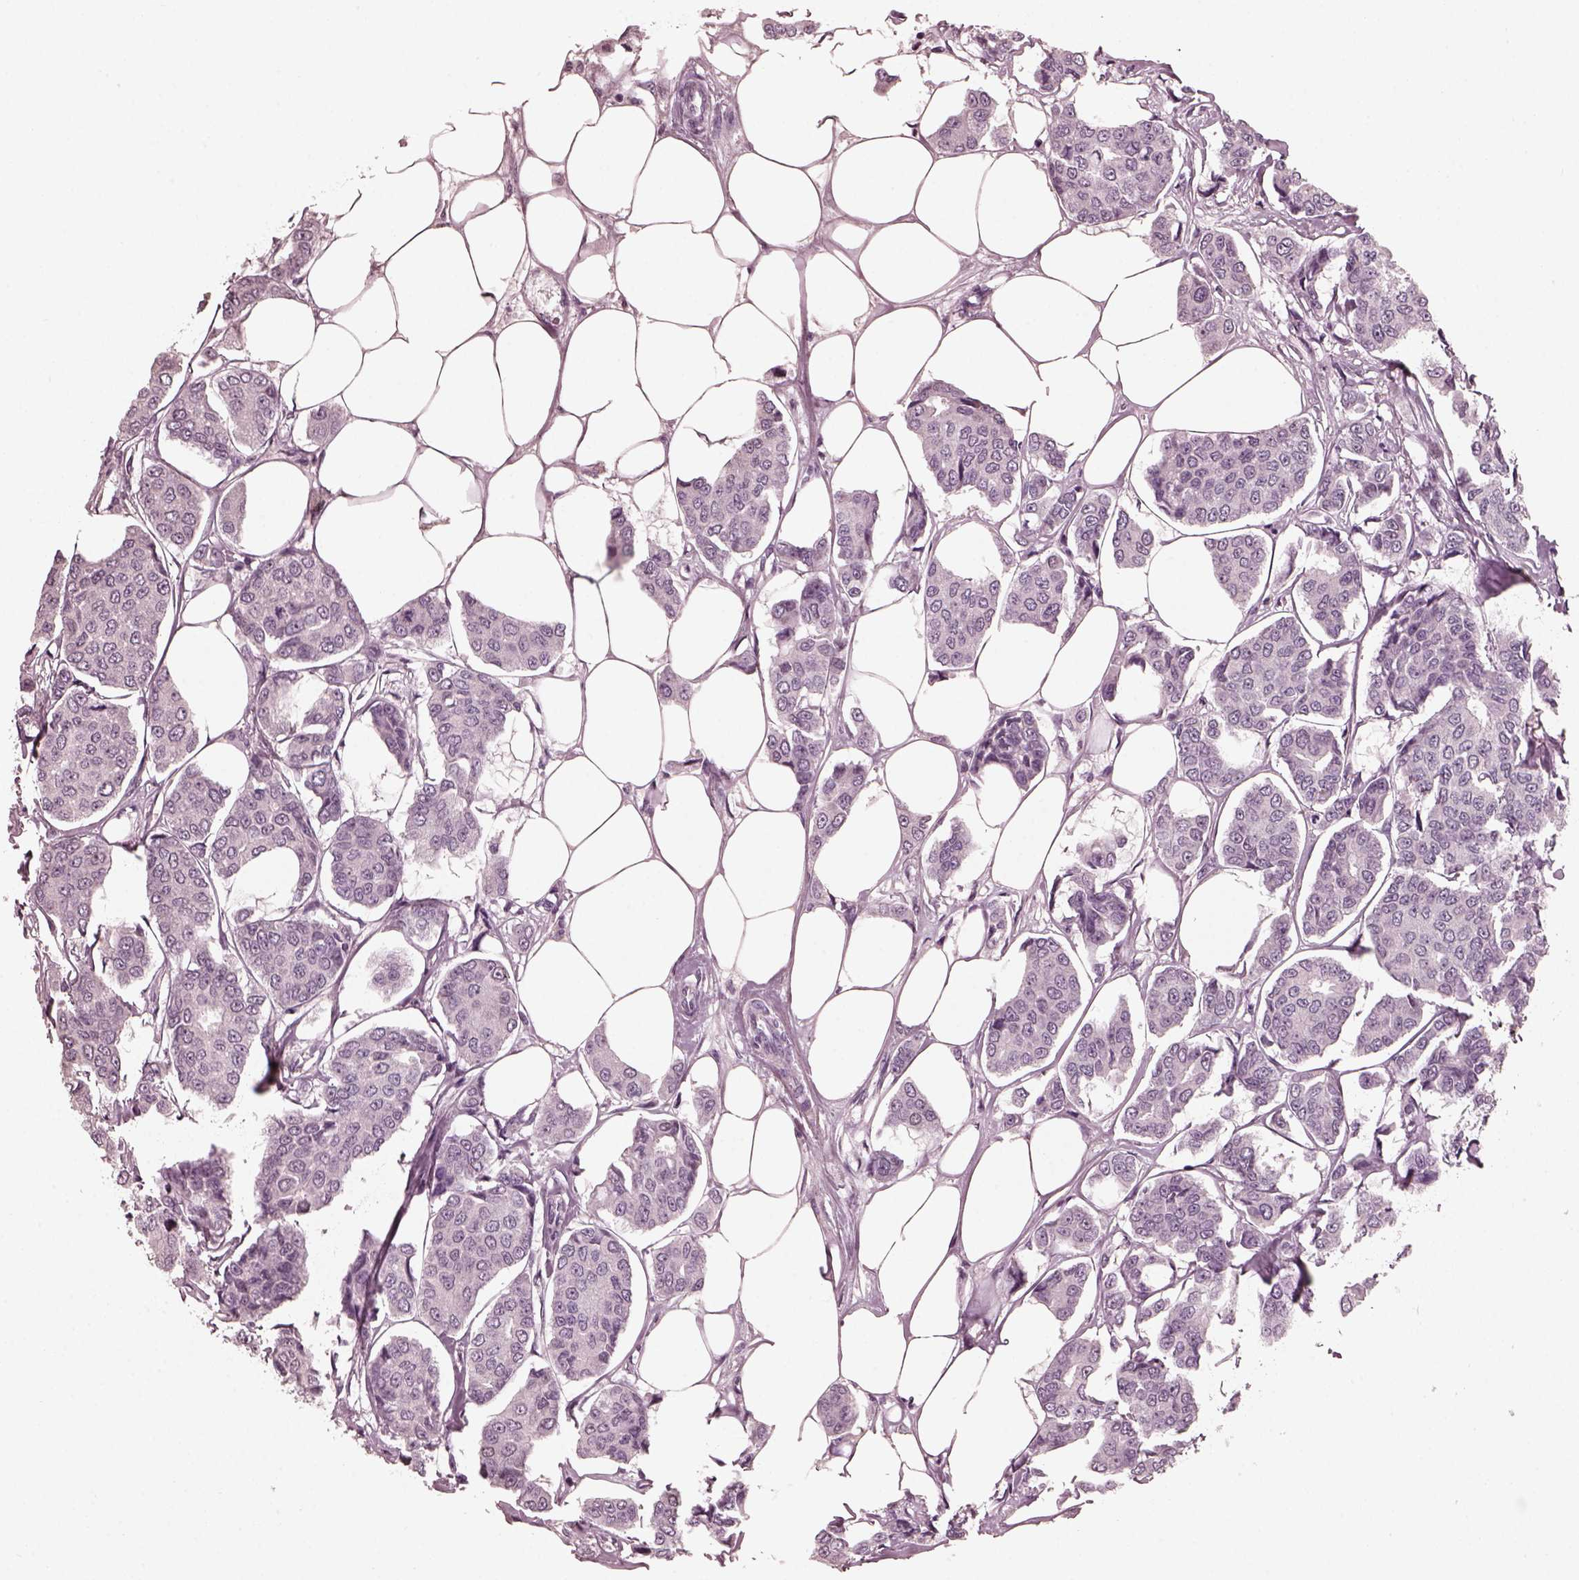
{"staining": {"intensity": "negative", "quantity": "none", "location": "none"}, "tissue": "breast cancer", "cell_type": "Tumor cells", "image_type": "cancer", "snomed": [{"axis": "morphology", "description": "Duct carcinoma"}, {"axis": "topography", "description": "Breast"}], "caption": "Infiltrating ductal carcinoma (breast) stained for a protein using immunohistochemistry demonstrates no expression tumor cells.", "gene": "TSKS", "patient": {"sex": "female", "age": 94}}